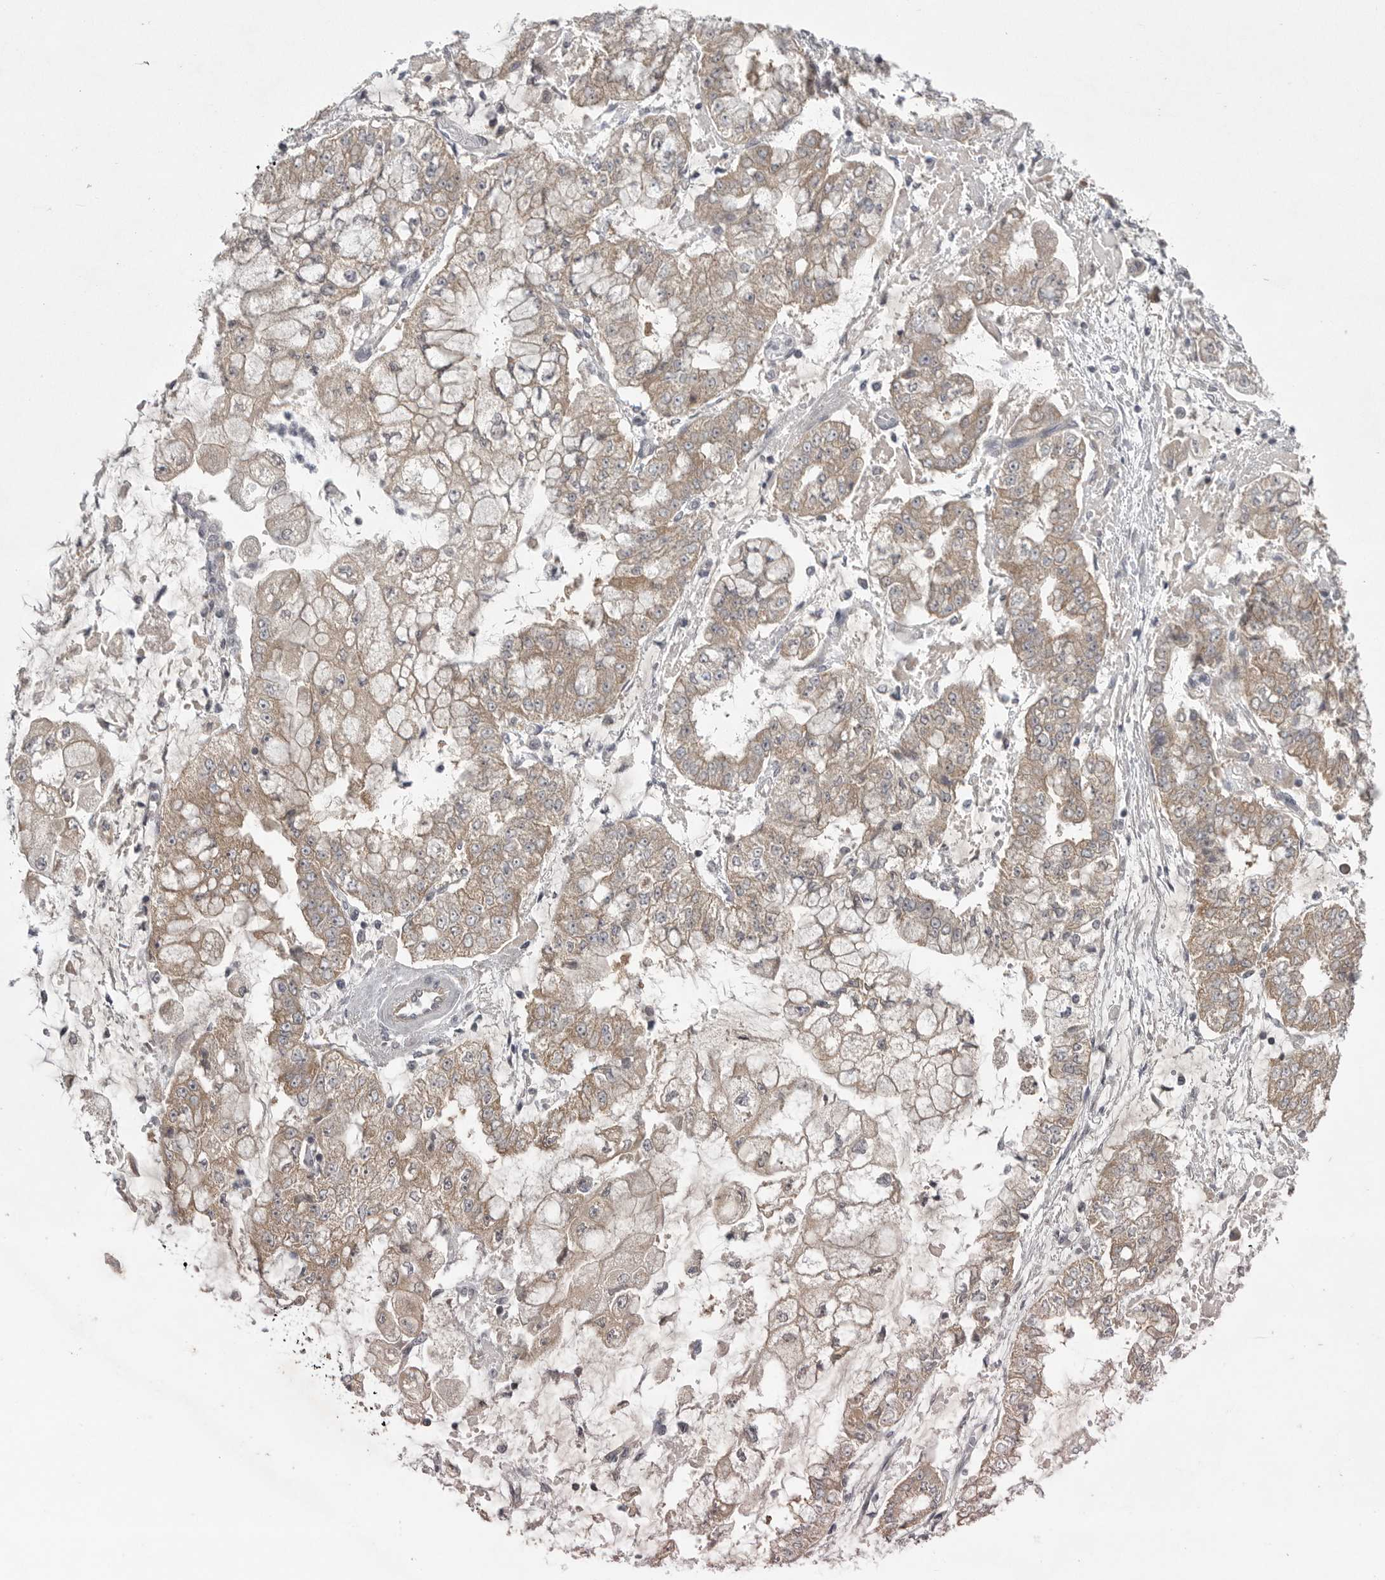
{"staining": {"intensity": "weak", "quantity": "25%-75%", "location": "cytoplasmic/membranous"}, "tissue": "stomach cancer", "cell_type": "Tumor cells", "image_type": "cancer", "snomed": [{"axis": "morphology", "description": "Adenocarcinoma, NOS"}, {"axis": "topography", "description": "Stomach"}], "caption": "Immunohistochemistry (IHC) of stomach cancer (adenocarcinoma) reveals low levels of weak cytoplasmic/membranous expression in about 25%-75% of tumor cells.", "gene": "PHF13", "patient": {"sex": "male", "age": 76}}